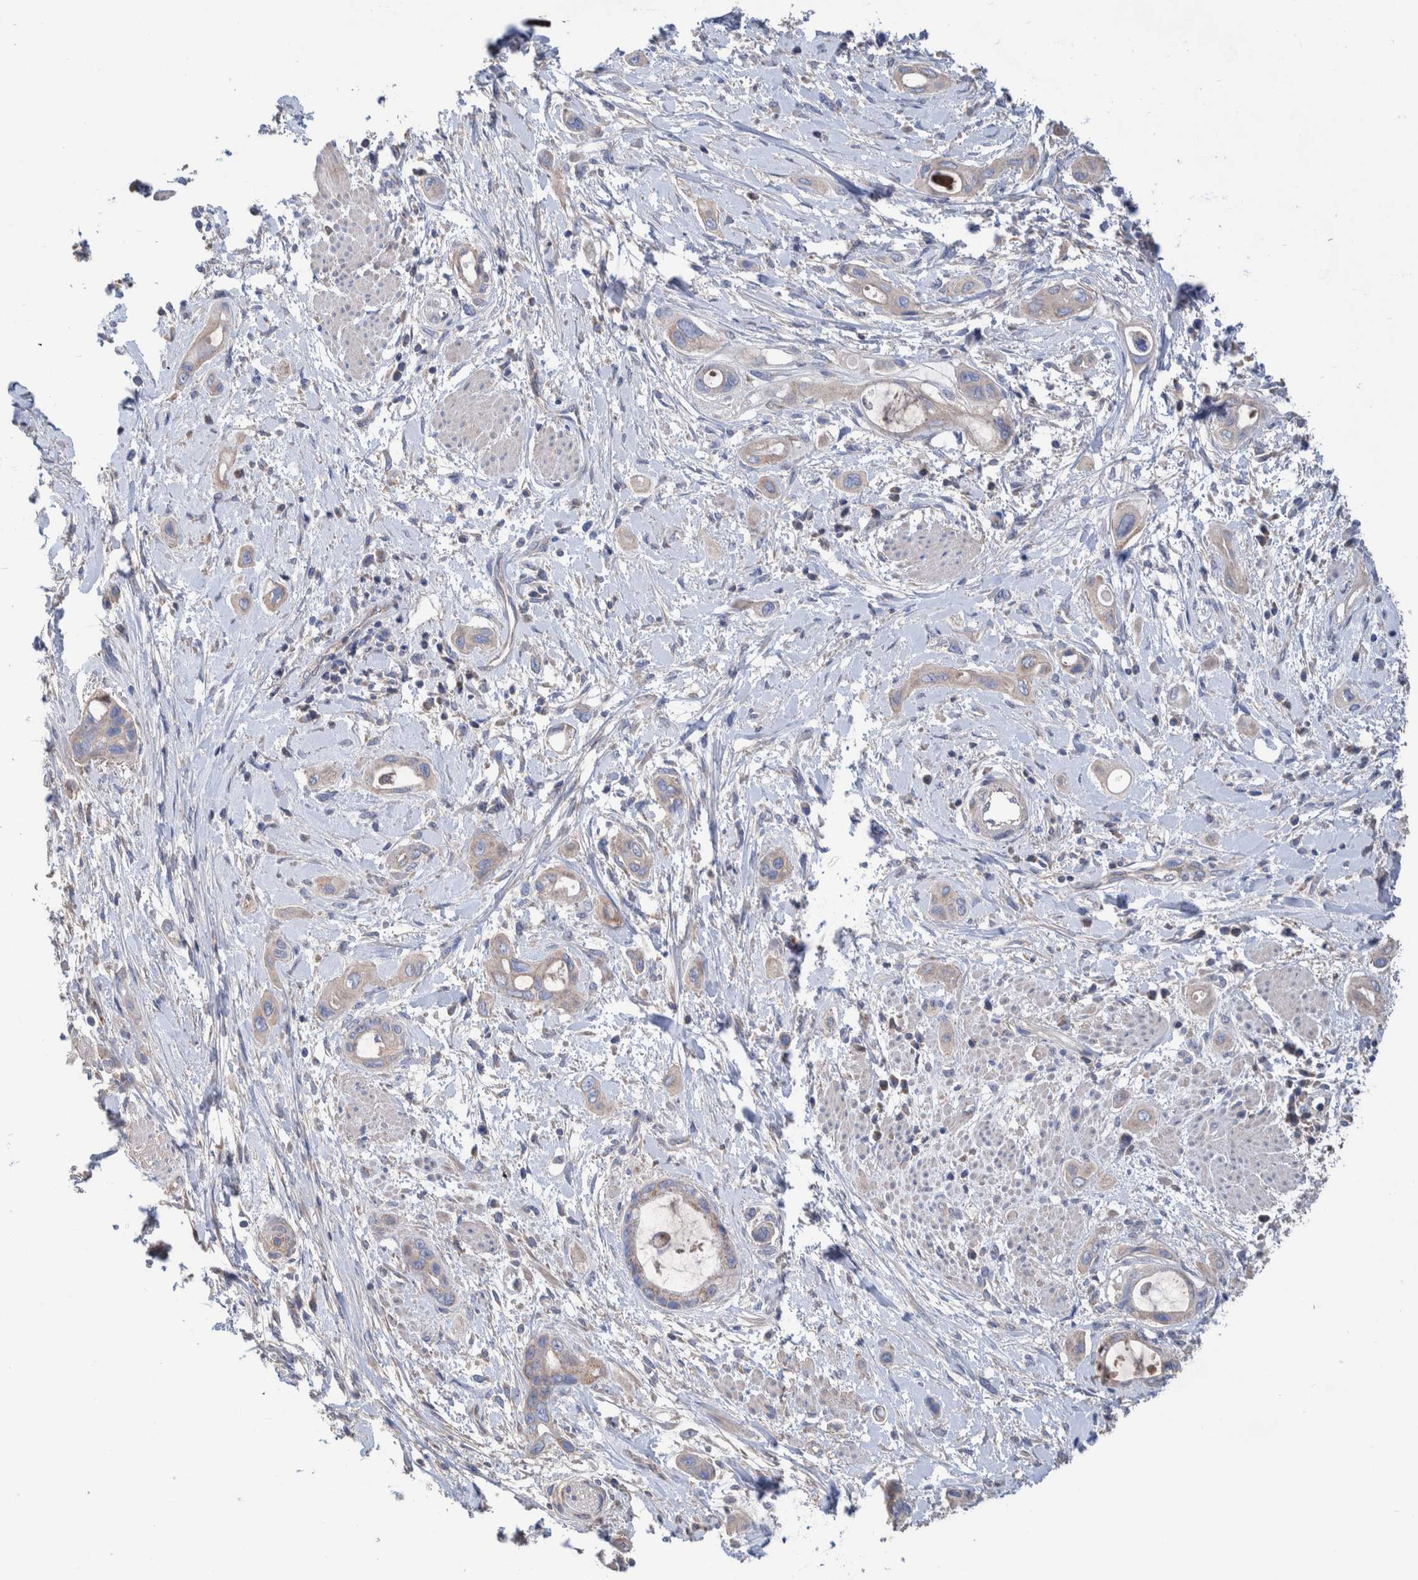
{"staining": {"intensity": "weak", "quantity": ">75%", "location": "cytoplasmic/membranous"}, "tissue": "pancreatic cancer", "cell_type": "Tumor cells", "image_type": "cancer", "snomed": [{"axis": "morphology", "description": "Adenocarcinoma, NOS"}, {"axis": "topography", "description": "Pancreas"}], "caption": "Immunohistochemical staining of human pancreatic cancer (adenocarcinoma) demonstrates low levels of weak cytoplasmic/membranous protein staining in about >75% of tumor cells.", "gene": "DECR1", "patient": {"sex": "male", "age": 59}}